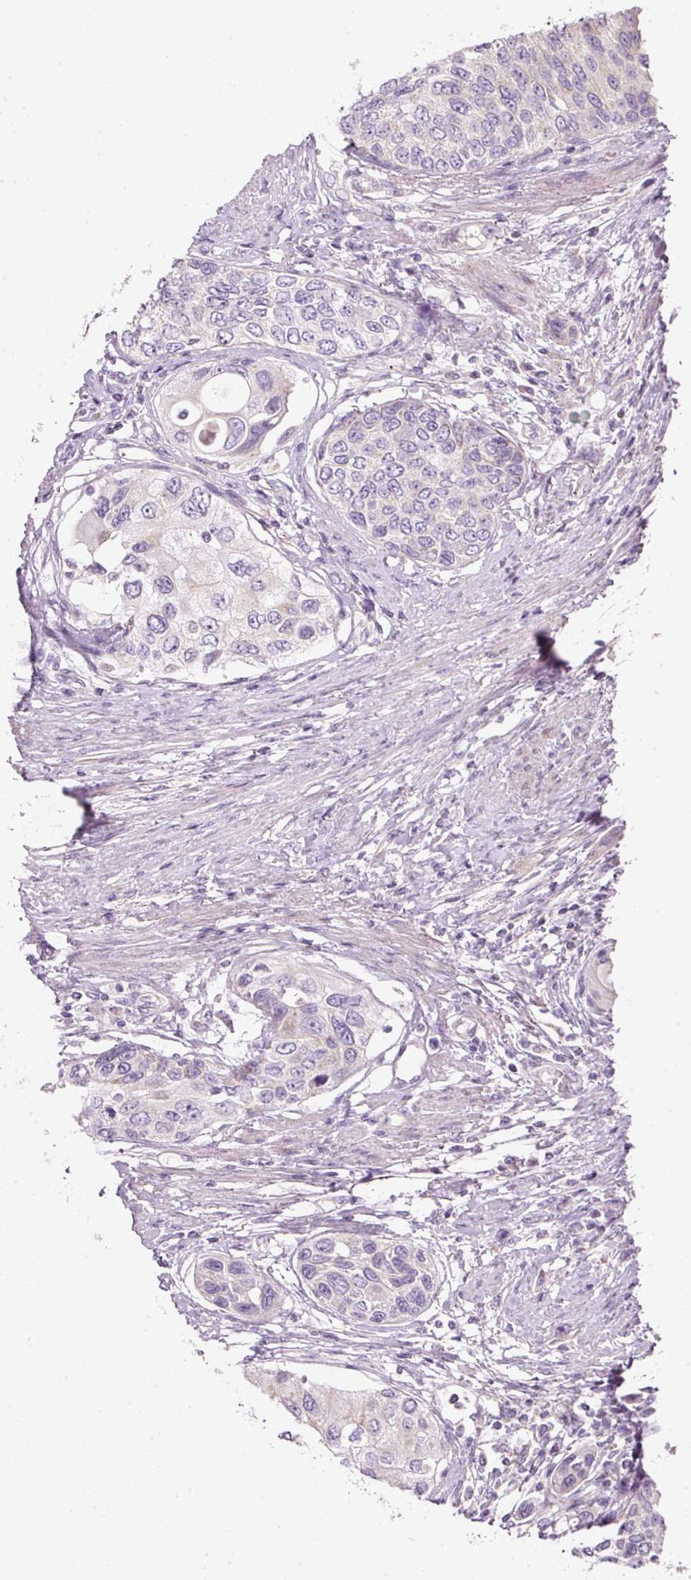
{"staining": {"intensity": "negative", "quantity": "none", "location": "none"}, "tissue": "urothelial cancer", "cell_type": "Tumor cells", "image_type": "cancer", "snomed": [{"axis": "morphology", "description": "Urothelial carcinoma, High grade"}, {"axis": "topography", "description": "Urinary bladder"}], "caption": "There is no significant expression in tumor cells of urothelial cancer.", "gene": "KPNA5", "patient": {"sex": "female", "age": 56}}